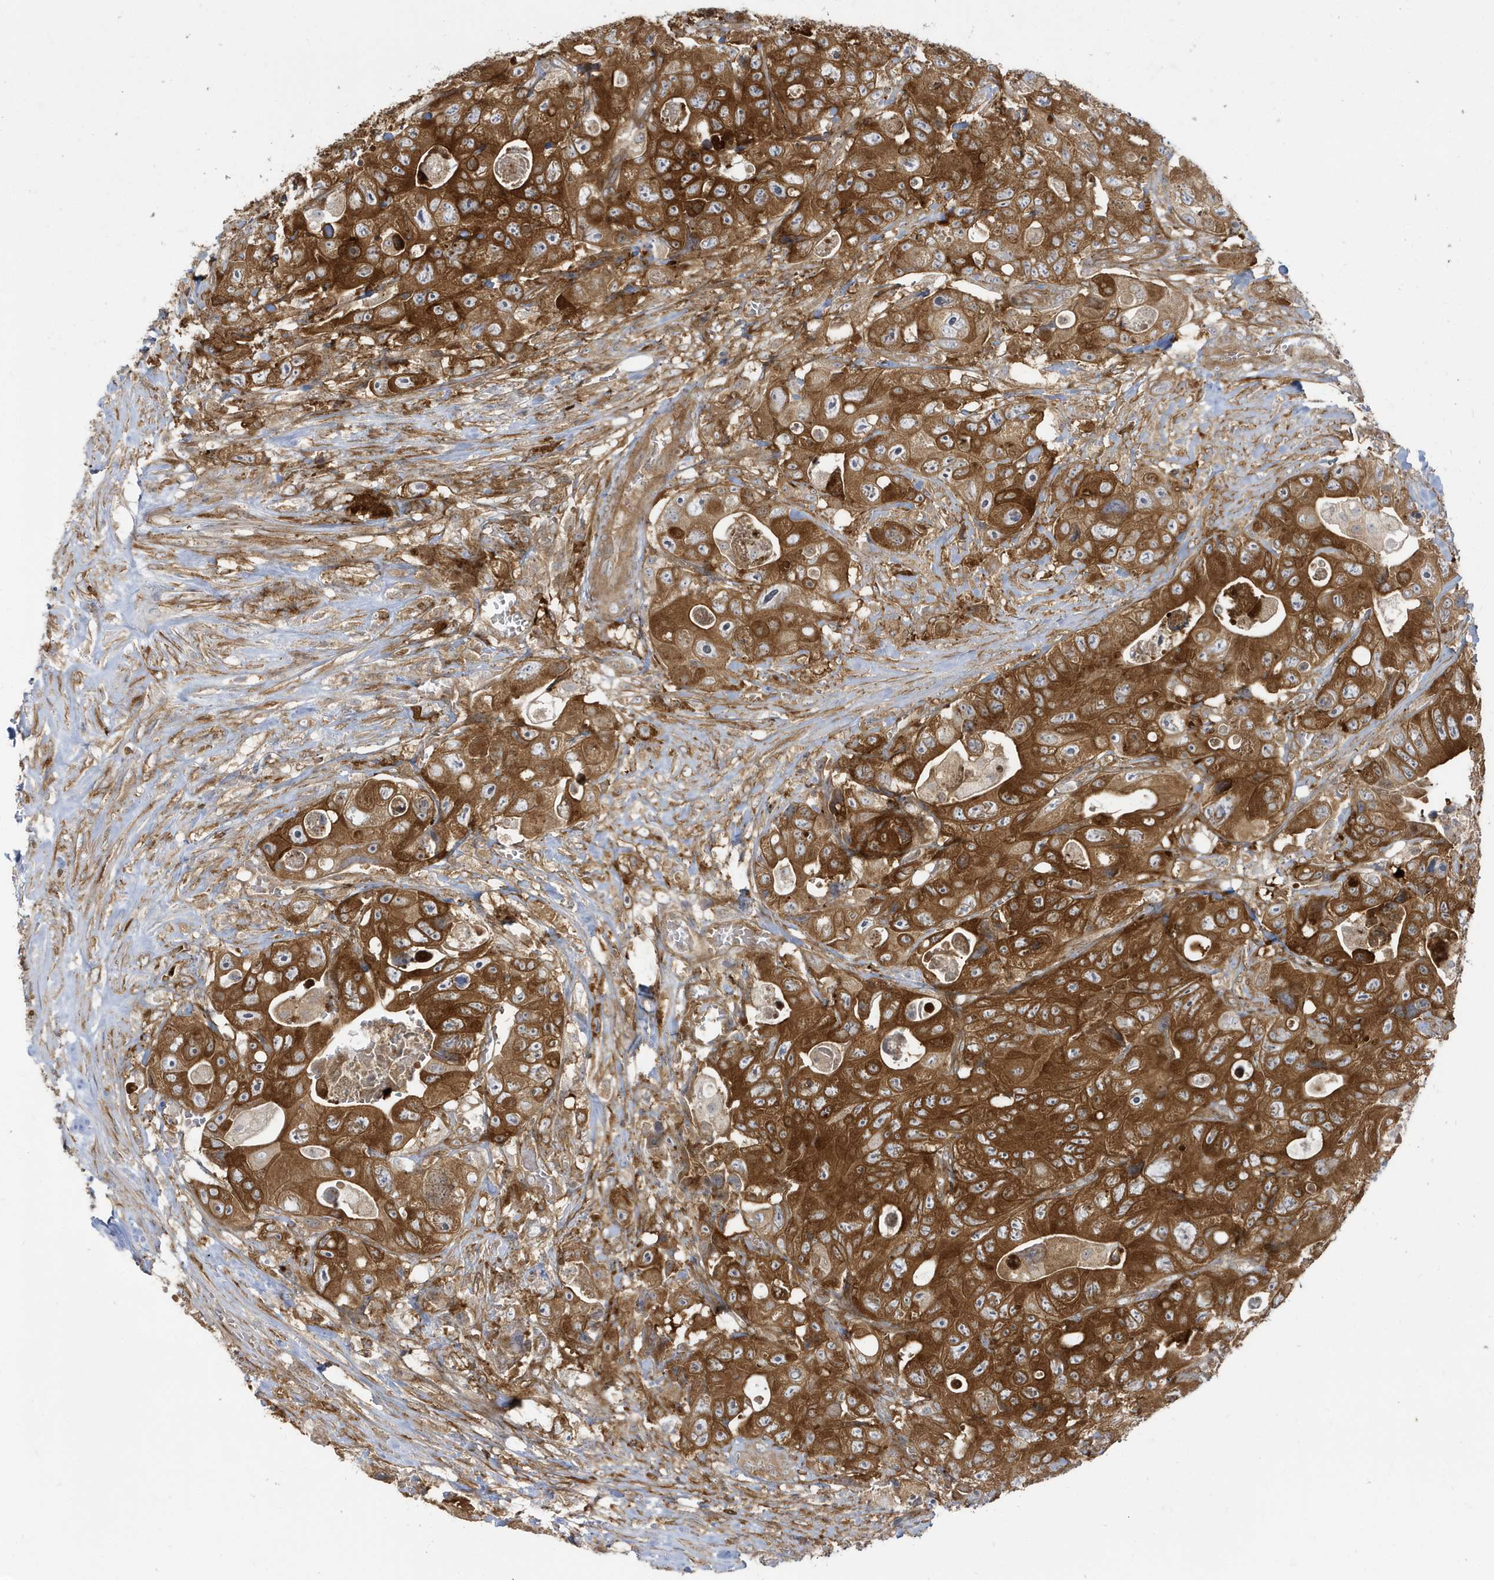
{"staining": {"intensity": "strong", "quantity": ">75%", "location": "cytoplasmic/membranous"}, "tissue": "colorectal cancer", "cell_type": "Tumor cells", "image_type": "cancer", "snomed": [{"axis": "morphology", "description": "Adenocarcinoma, NOS"}, {"axis": "topography", "description": "Colon"}], "caption": "Brown immunohistochemical staining in human colorectal cancer (adenocarcinoma) demonstrates strong cytoplasmic/membranous positivity in about >75% of tumor cells. Using DAB (3,3'-diaminobenzidine) (brown) and hematoxylin (blue) stains, captured at high magnification using brightfield microscopy.", "gene": "STAM", "patient": {"sex": "female", "age": 46}}